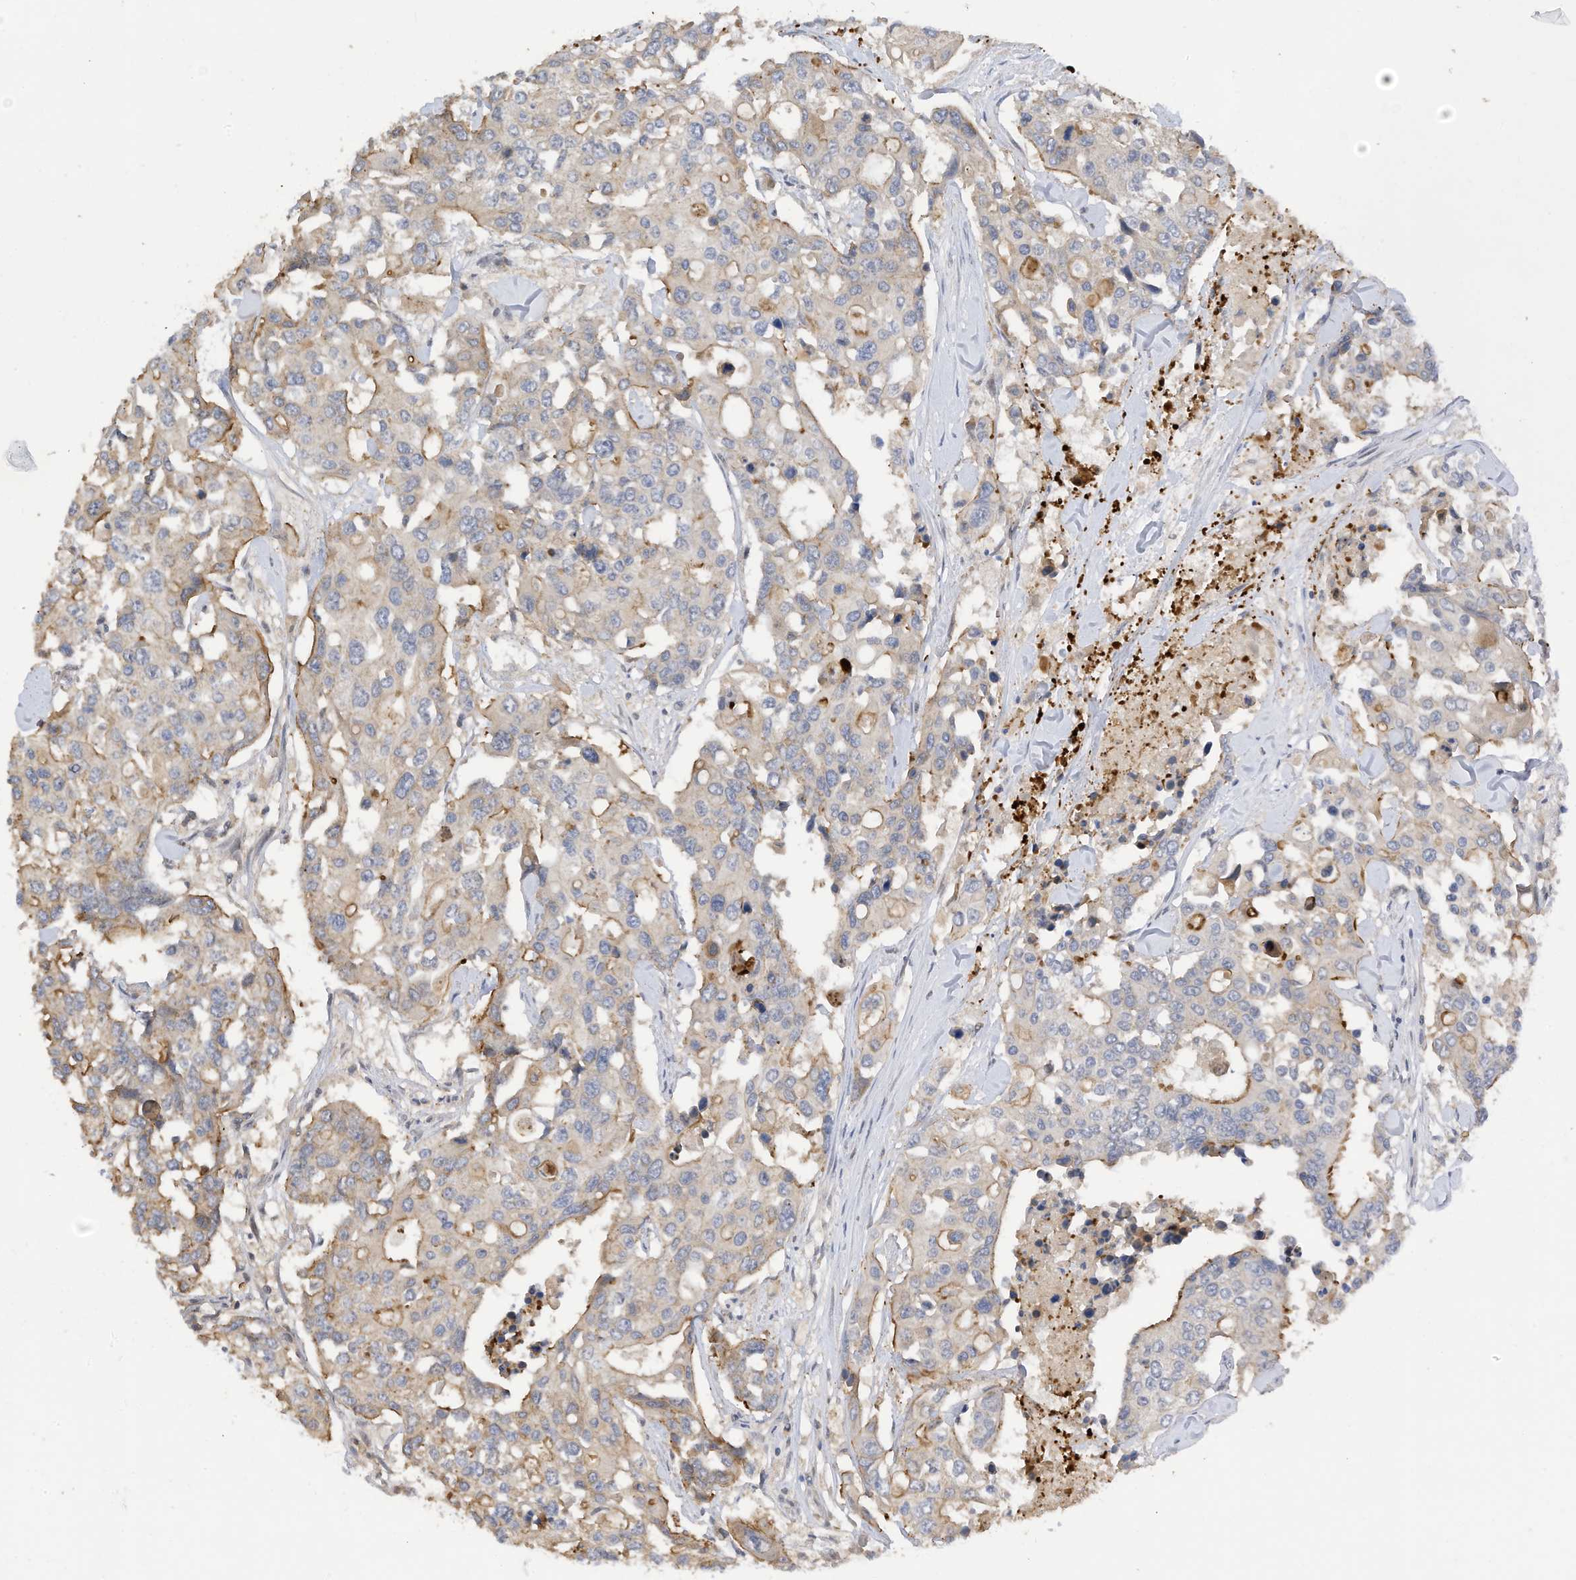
{"staining": {"intensity": "moderate", "quantity": "<25%", "location": "cytoplasmic/membranous"}, "tissue": "colorectal cancer", "cell_type": "Tumor cells", "image_type": "cancer", "snomed": [{"axis": "morphology", "description": "Adenocarcinoma, NOS"}, {"axis": "topography", "description": "Colon"}], "caption": "Colorectal cancer tissue exhibits moderate cytoplasmic/membranous positivity in approximately <25% of tumor cells Nuclei are stained in blue.", "gene": "REC8", "patient": {"sex": "male", "age": 77}}